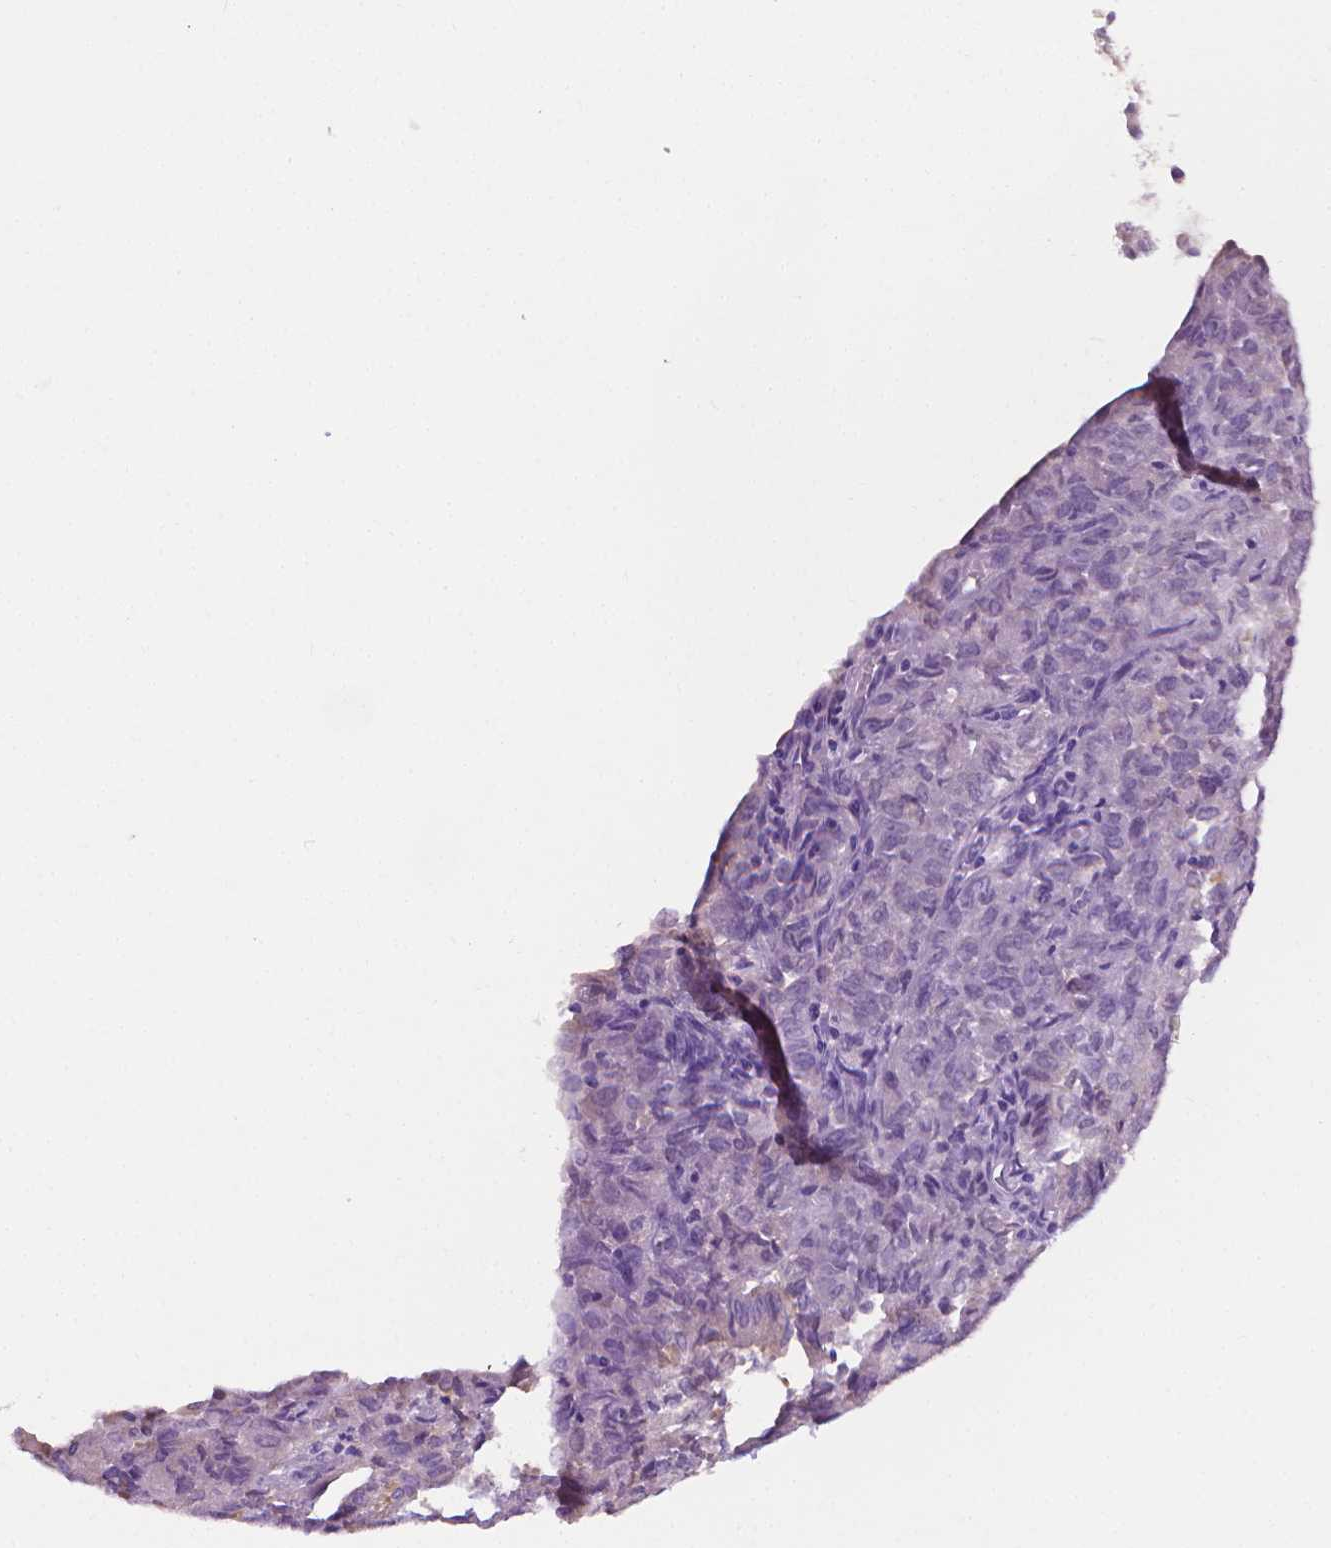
{"staining": {"intensity": "negative", "quantity": "none", "location": "none"}, "tissue": "endometrial cancer", "cell_type": "Tumor cells", "image_type": "cancer", "snomed": [{"axis": "morphology", "description": "Adenocarcinoma, NOS"}, {"axis": "topography", "description": "Endometrium"}], "caption": "Immunohistochemistry (IHC) micrograph of human endometrial adenocarcinoma stained for a protein (brown), which exhibits no staining in tumor cells.", "gene": "FASN", "patient": {"sex": "female", "age": 72}}